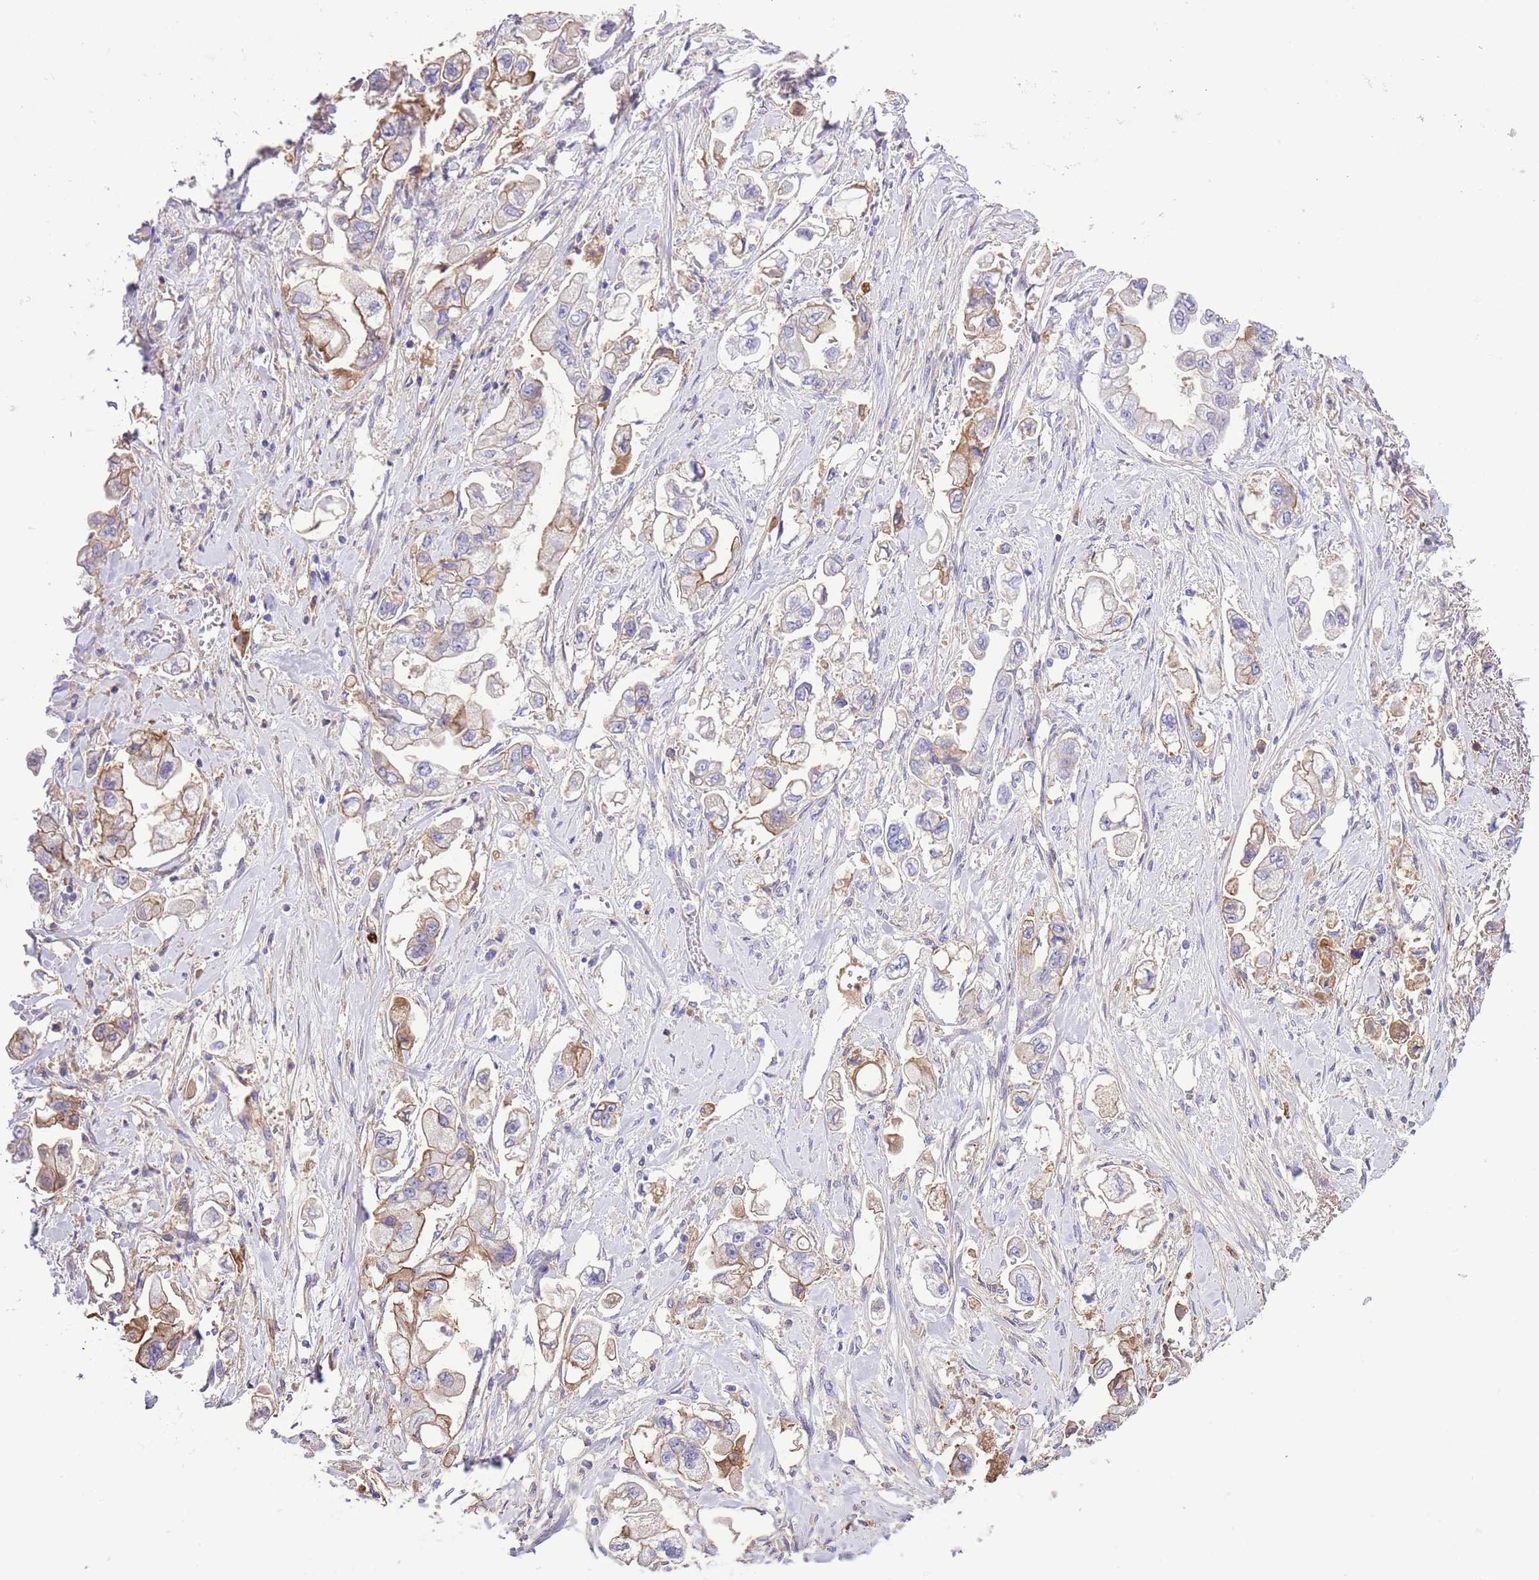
{"staining": {"intensity": "moderate", "quantity": "25%-75%", "location": "cytoplasmic/membranous"}, "tissue": "stomach cancer", "cell_type": "Tumor cells", "image_type": "cancer", "snomed": [{"axis": "morphology", "description": "Adenocarcinoma, NOS"}, {"axis": "topography", "description": "Stomach"}], "caption": "Stomach adenocarcinoma stained with DAB immunohistochemistry reveals medium levels of moderate cytoplasmic/membranous positivity in about 25%-75% of tumor cells.", "gene": "IGF1", "patient": {"sex": "male", "age": 62}}